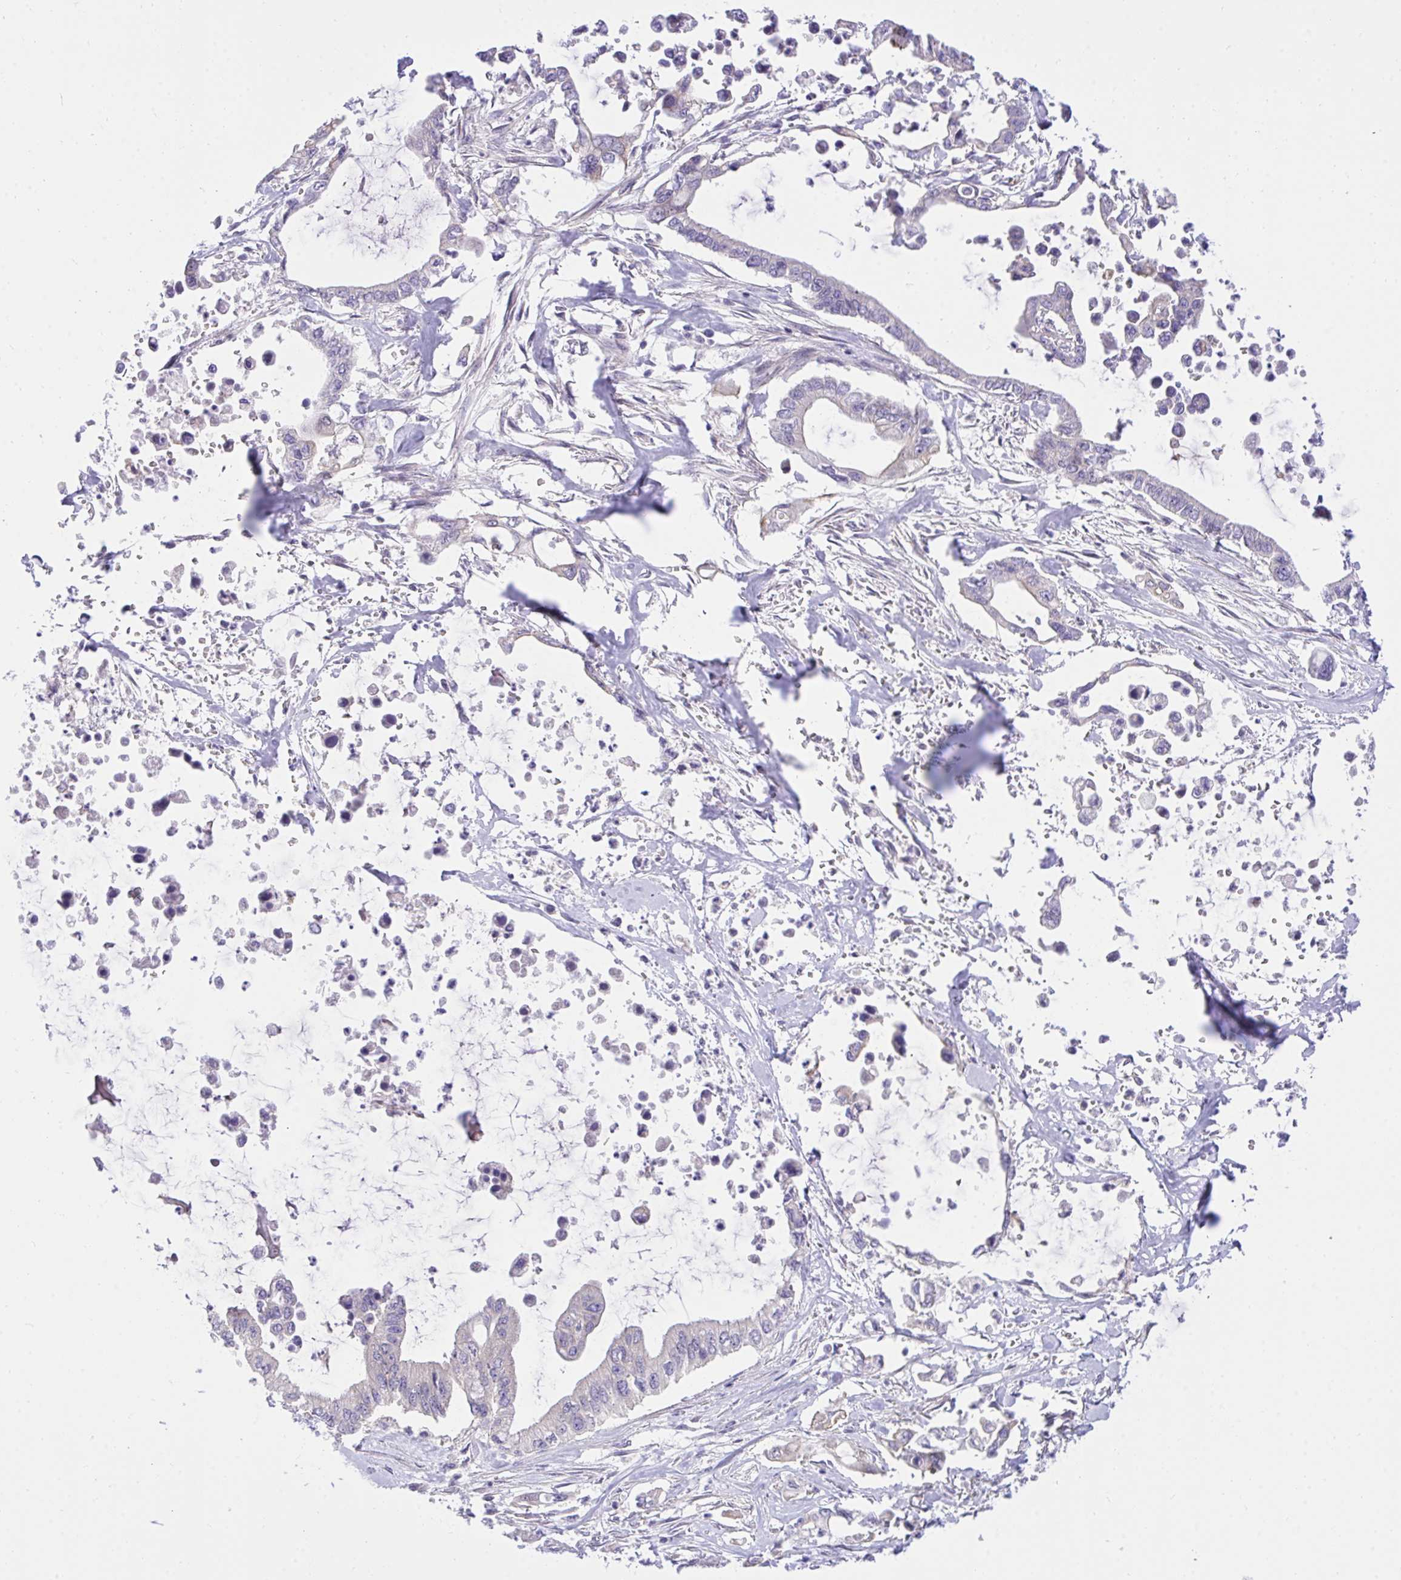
{"staining": {"intensity": "negative", "quantity": "none", "location": "none"}, "tissue": "pancreatic cancer", "cell_type": "Tumor cells", "image_type": "cancer", "snomed": [{"axis": "morphology", "description": "Adenocarcinoma, NOS"}, {"axis": "topography", "description": "Pancreas"}], "caption": "The histopathology image shows no significant expression in tumor cells of pancreatic cancer.", "gene": "TLN2", "patient": {"sex": "male", "age": 61}}